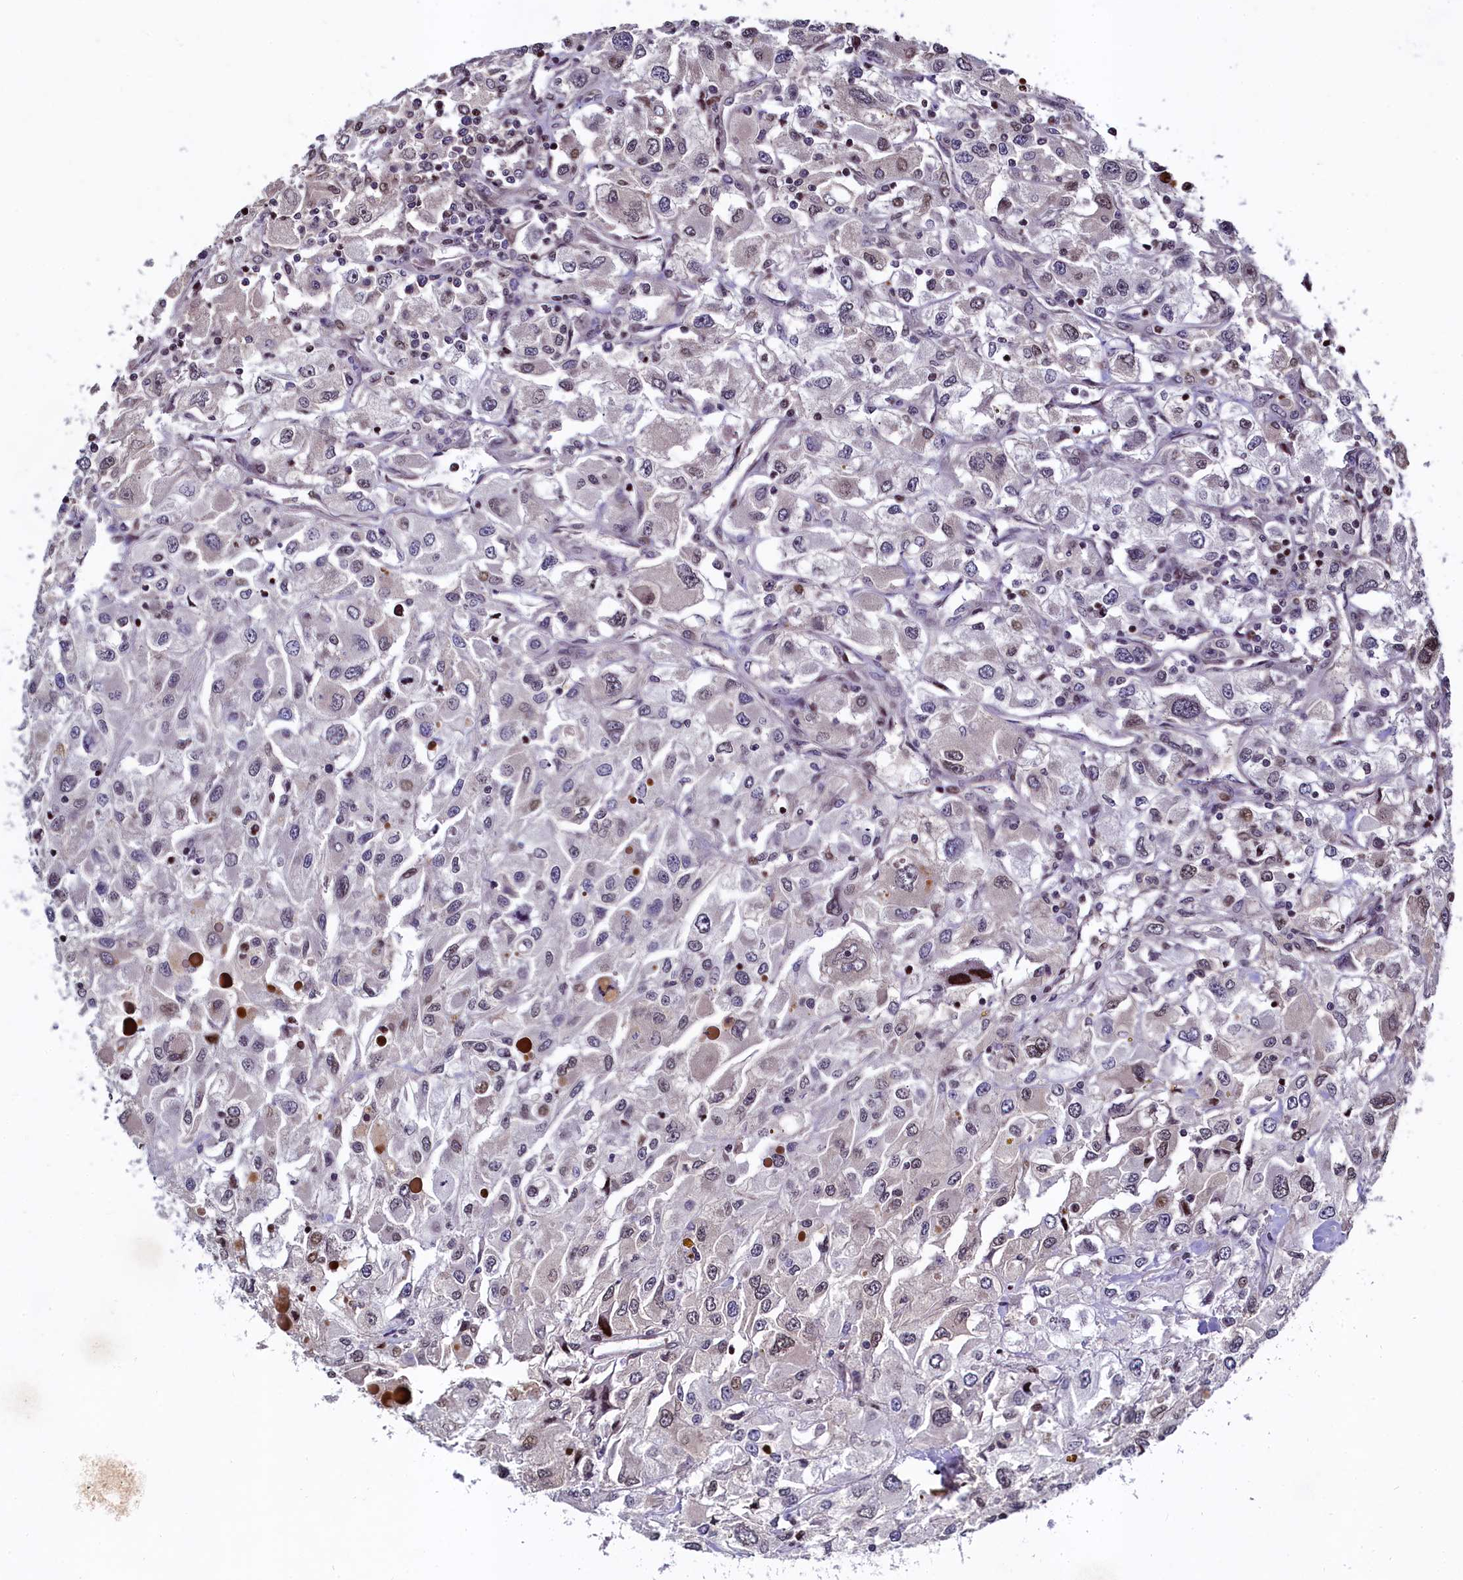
{"staining": {"intensity": "negative", "quantity": "none", "location": "none"}, "tissue": "renal cancer", "cell_type": "Tumor cells", "image_type": "cancer", "snomed": [{"axis": "morphology", "description": "Adenocarcinoma, NOS"}, {"axis": "topography", "description": "Kidney"}], "caption": "Adenocarcinoma (renal) stained for a protein using immunohistochemistry exhibits no staining tumor cells.", "gene": "FAM217B", "patient": {"sex": "female", "age": 52}}